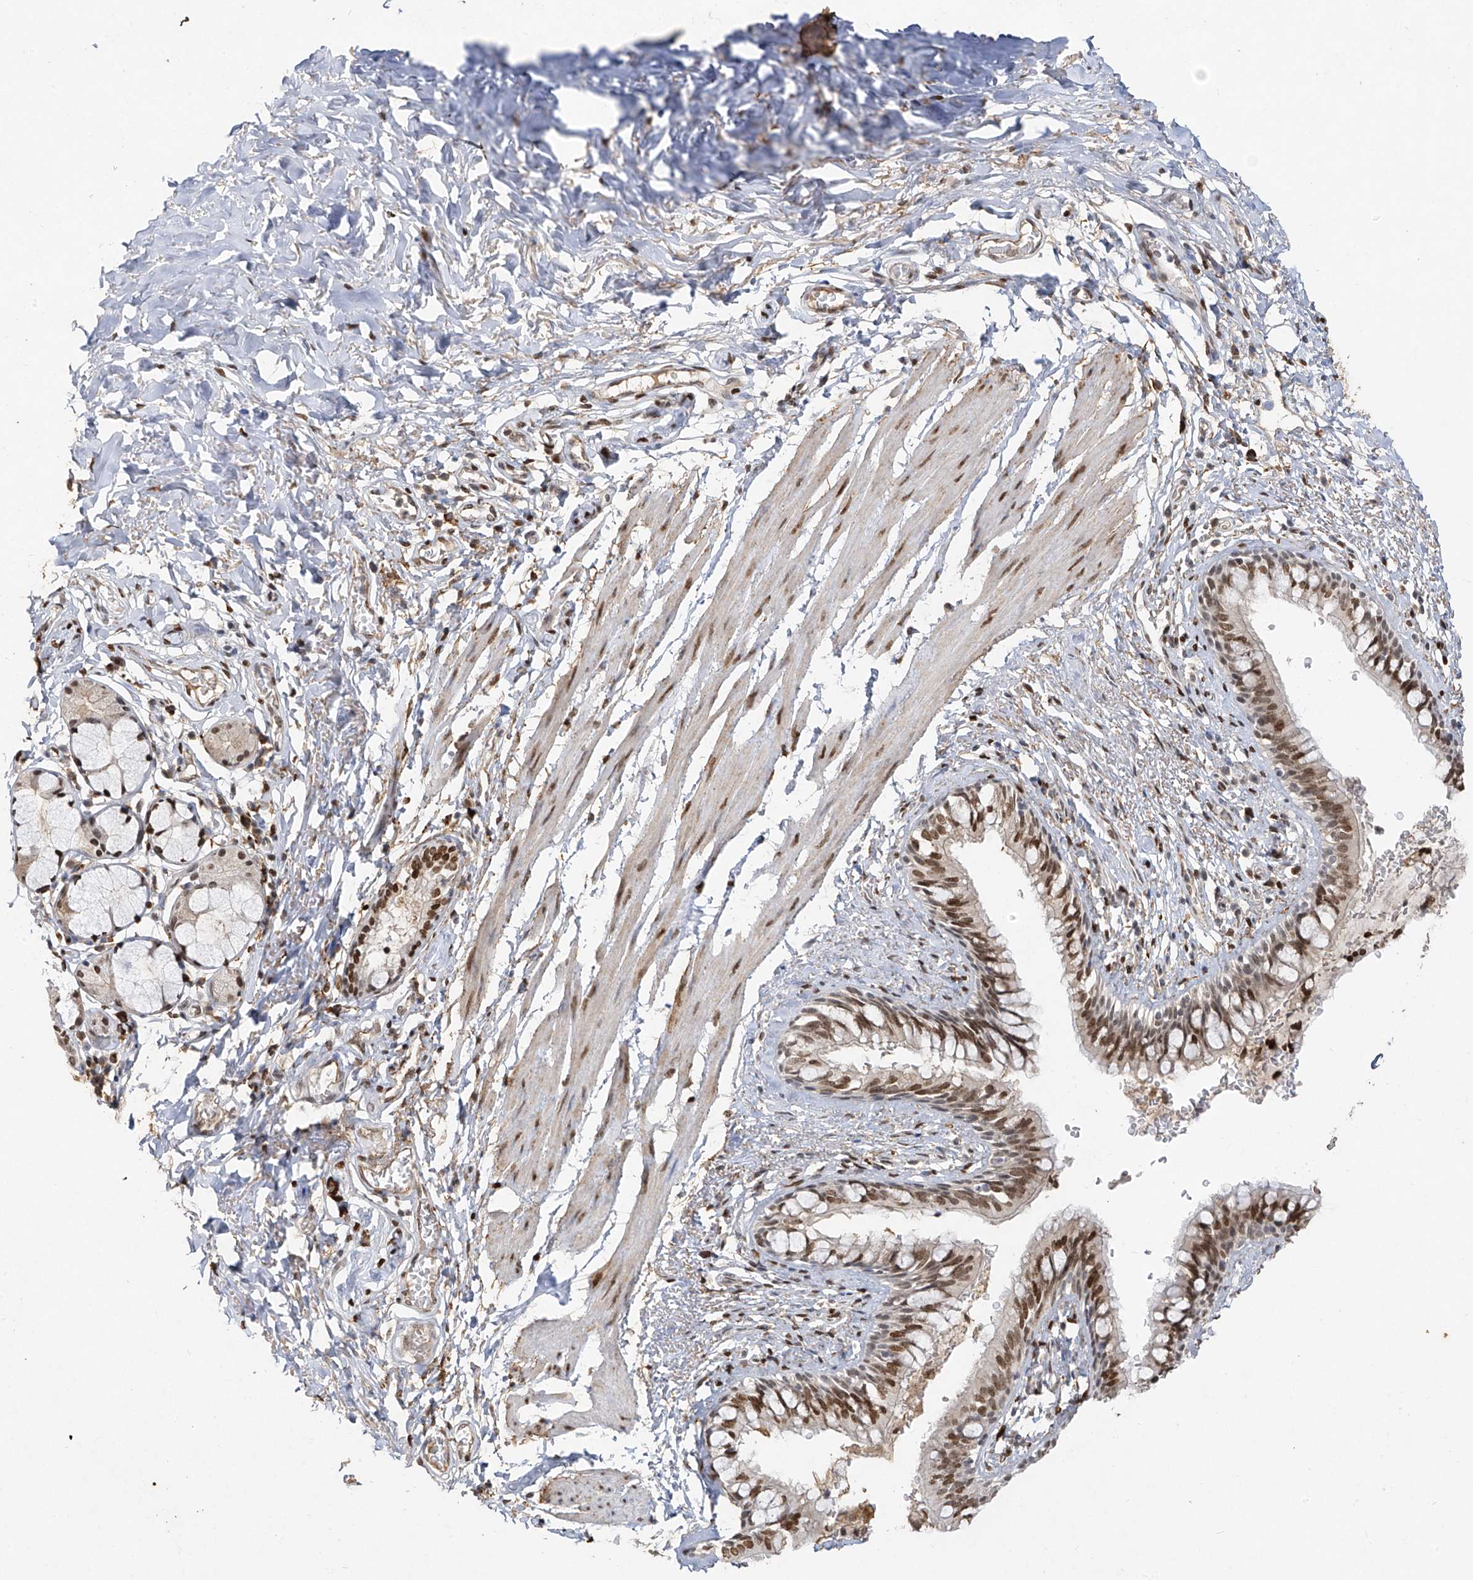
{"staining": {"intensity": "moderate", "quantity": ">75%", "location": "nuclear"}, "tissue": "bronchus", "cell_type": "Respiratory epithelial cells", "image_type": "normal", "snomed": [{"axis": "morphology", "description": "Normal tissue, NOS"}, {"axis": "topography", "description": "Cartilage tissue"}, {"axis": "topography", "description": "Bronchus"}], "caption": "Moderate nuclear staining for a protein is present in approximately >75% of respiratory epithelial cells of benign bronchus using immunohistochemistry (IHC).", "gene": "ATRIP", "patient": {"sex": "female", "age": 36}}